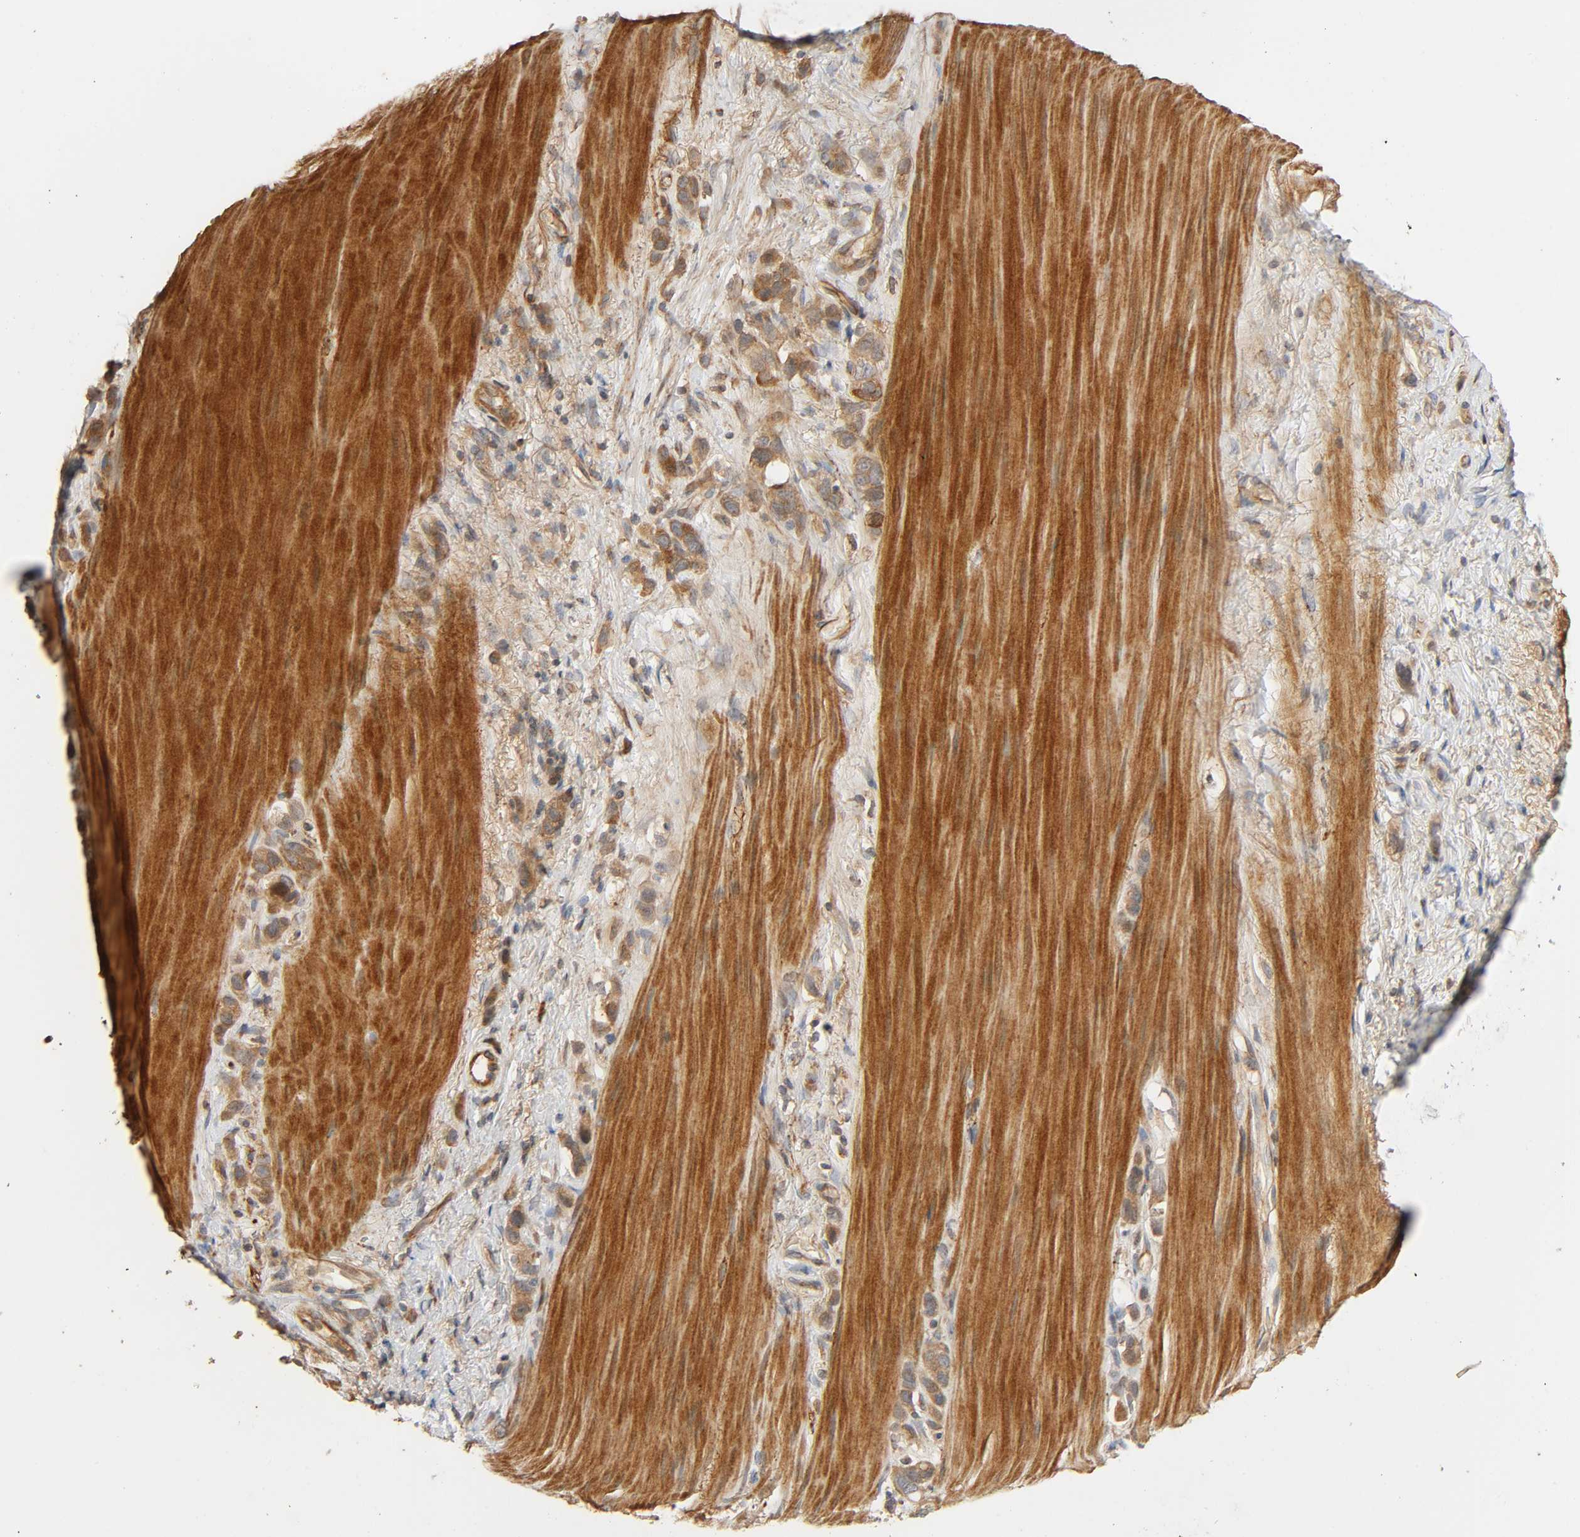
{"staining": {"intensity": "weak", "quantity": ">75%", "location": "cytoplasmic/membranous"}, "tissue": "stomach cancer", "cell_type": "Tumor cells", "image_type": "cancer", "snomed": [{"axis": "morphology", "description": "Normal tissue, NOS"}, {"axis": "morphology", "description": "Adenocarcinoma, NOS"}, {"axis": "morphology", "description": "Adenocarcinoma, High grade"}, {"axis": "topography", "description": "Stomach, upper"}, {"axis": "topography", "description": "Stomach"}], "caption": "Stomach cancer (high-grade adenocarcinoma) stained for a protein (brown) demonstrates weak cytoplasmic/membranous positive positivity in about >75% of tumor cells.", "gene": "SGSM1", "patient": {"sex": "female", "age": 65}}